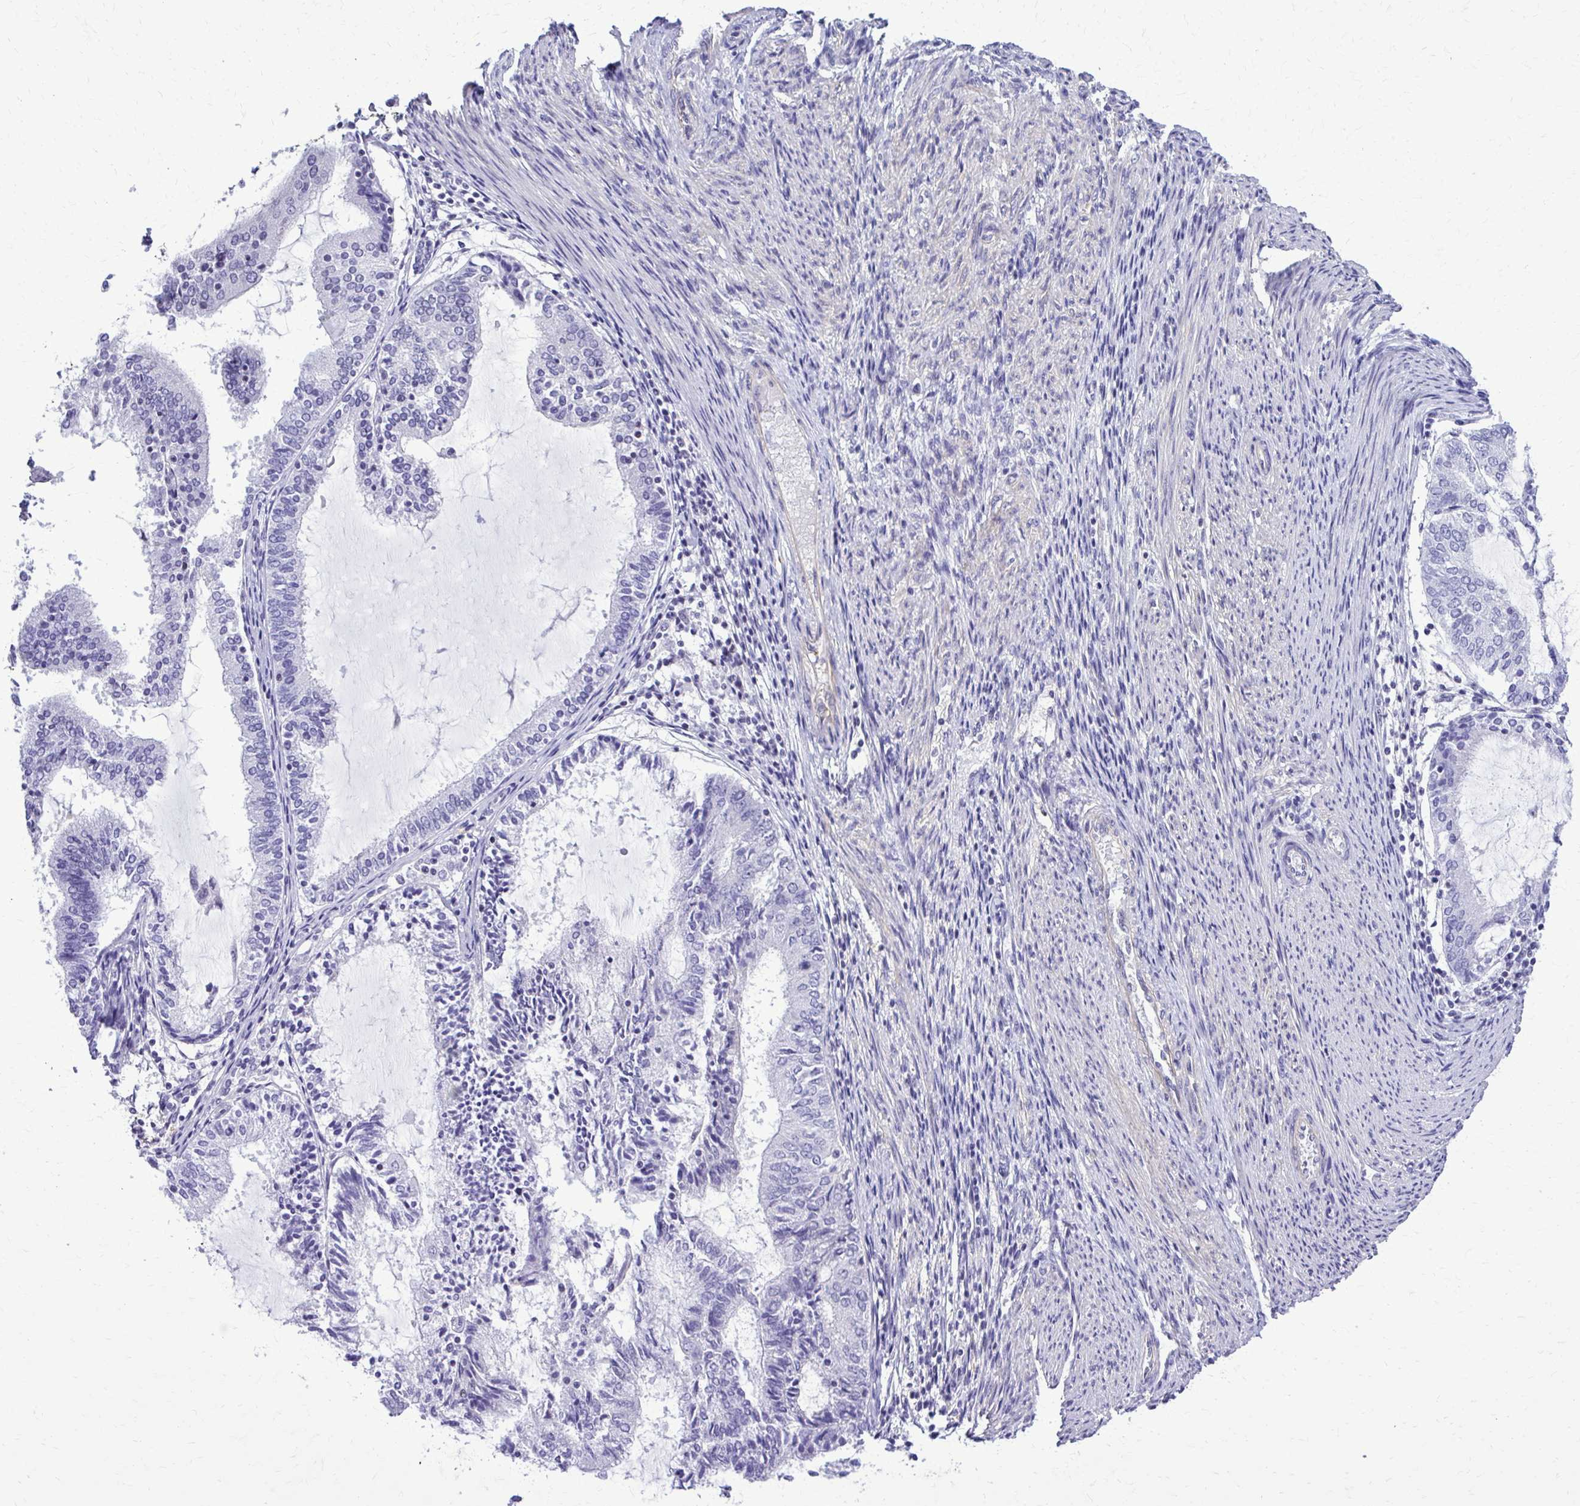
{"staining": {"intensity": "negative", "quantity": "none", "location": "none"}, "tissue": "endometrial cancer", "cell_type": "Tumor cells", "image_type": "cancer", "snomed": [{"axis": "morphology", "description": "Adenocarcinoma, NOS"}, {"axis": "topography", "description": "Endometrium"}], "caption": "DAB (3,3'-diaminobenzidine) immunohistochemical staining of endometrial adenocarcinoma shows no significant positivity in tumor cells.", "gene": "RASL11B", "patient": {"sex": "female", "age": 81}}